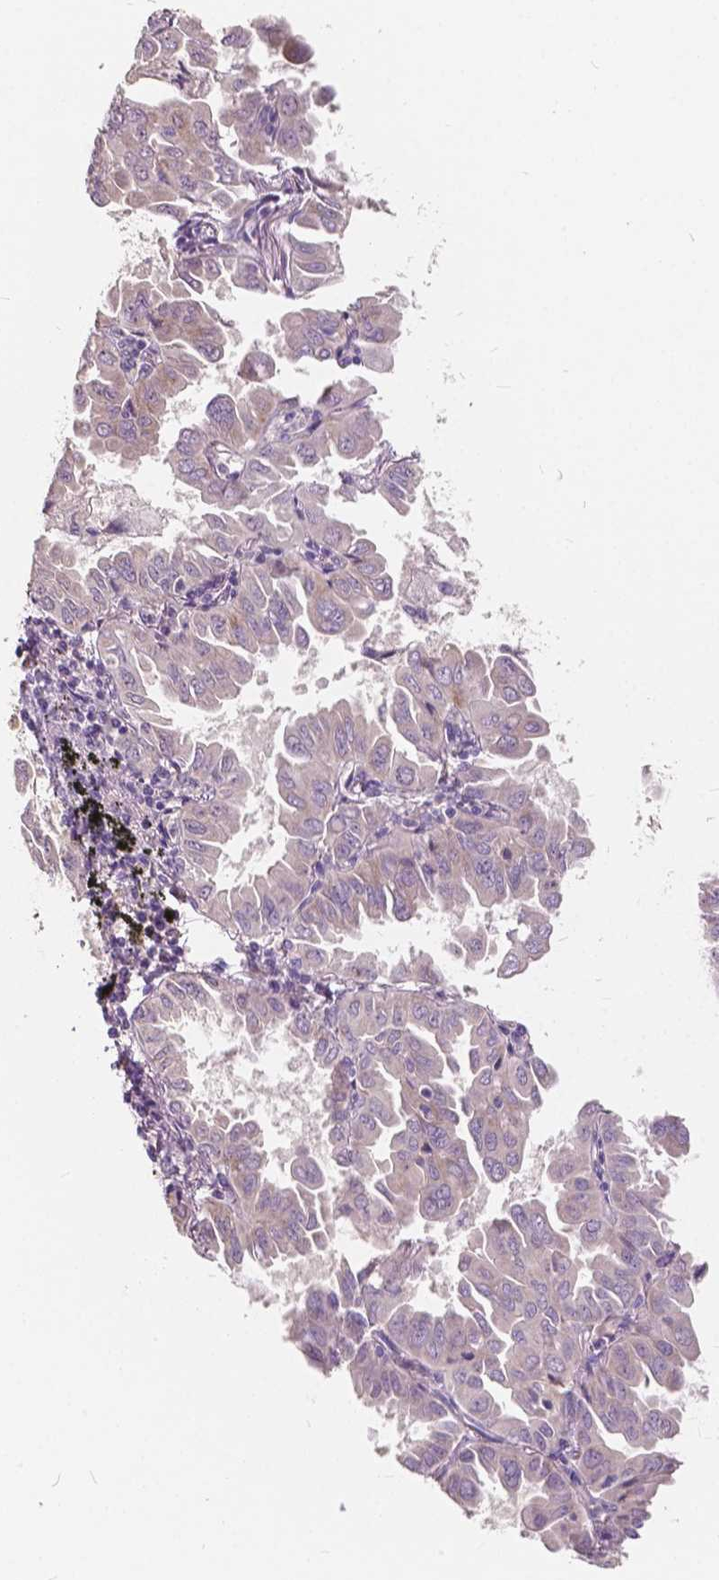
{"staining": {"intensity": "negative", "quantity": "none", "location": "none"}, "tissue": "lung cancer", "cell_type": "Tumor cells", "image_type": "cancer", "snomed": [{"axis": "morphology", "description": "Adenocarcinoma, NOS"}, {"axis": "topography", "description": "Lung"}], "caption": "Histopathology image shows no significant protein staining in tumor cells of lung cancer (adenocarcinoma). (Immunohistochemistry, brightfield microscopy, high magnification).", "gene": "SLC7A8", "patient": {"sex": "male", "age": 64}}